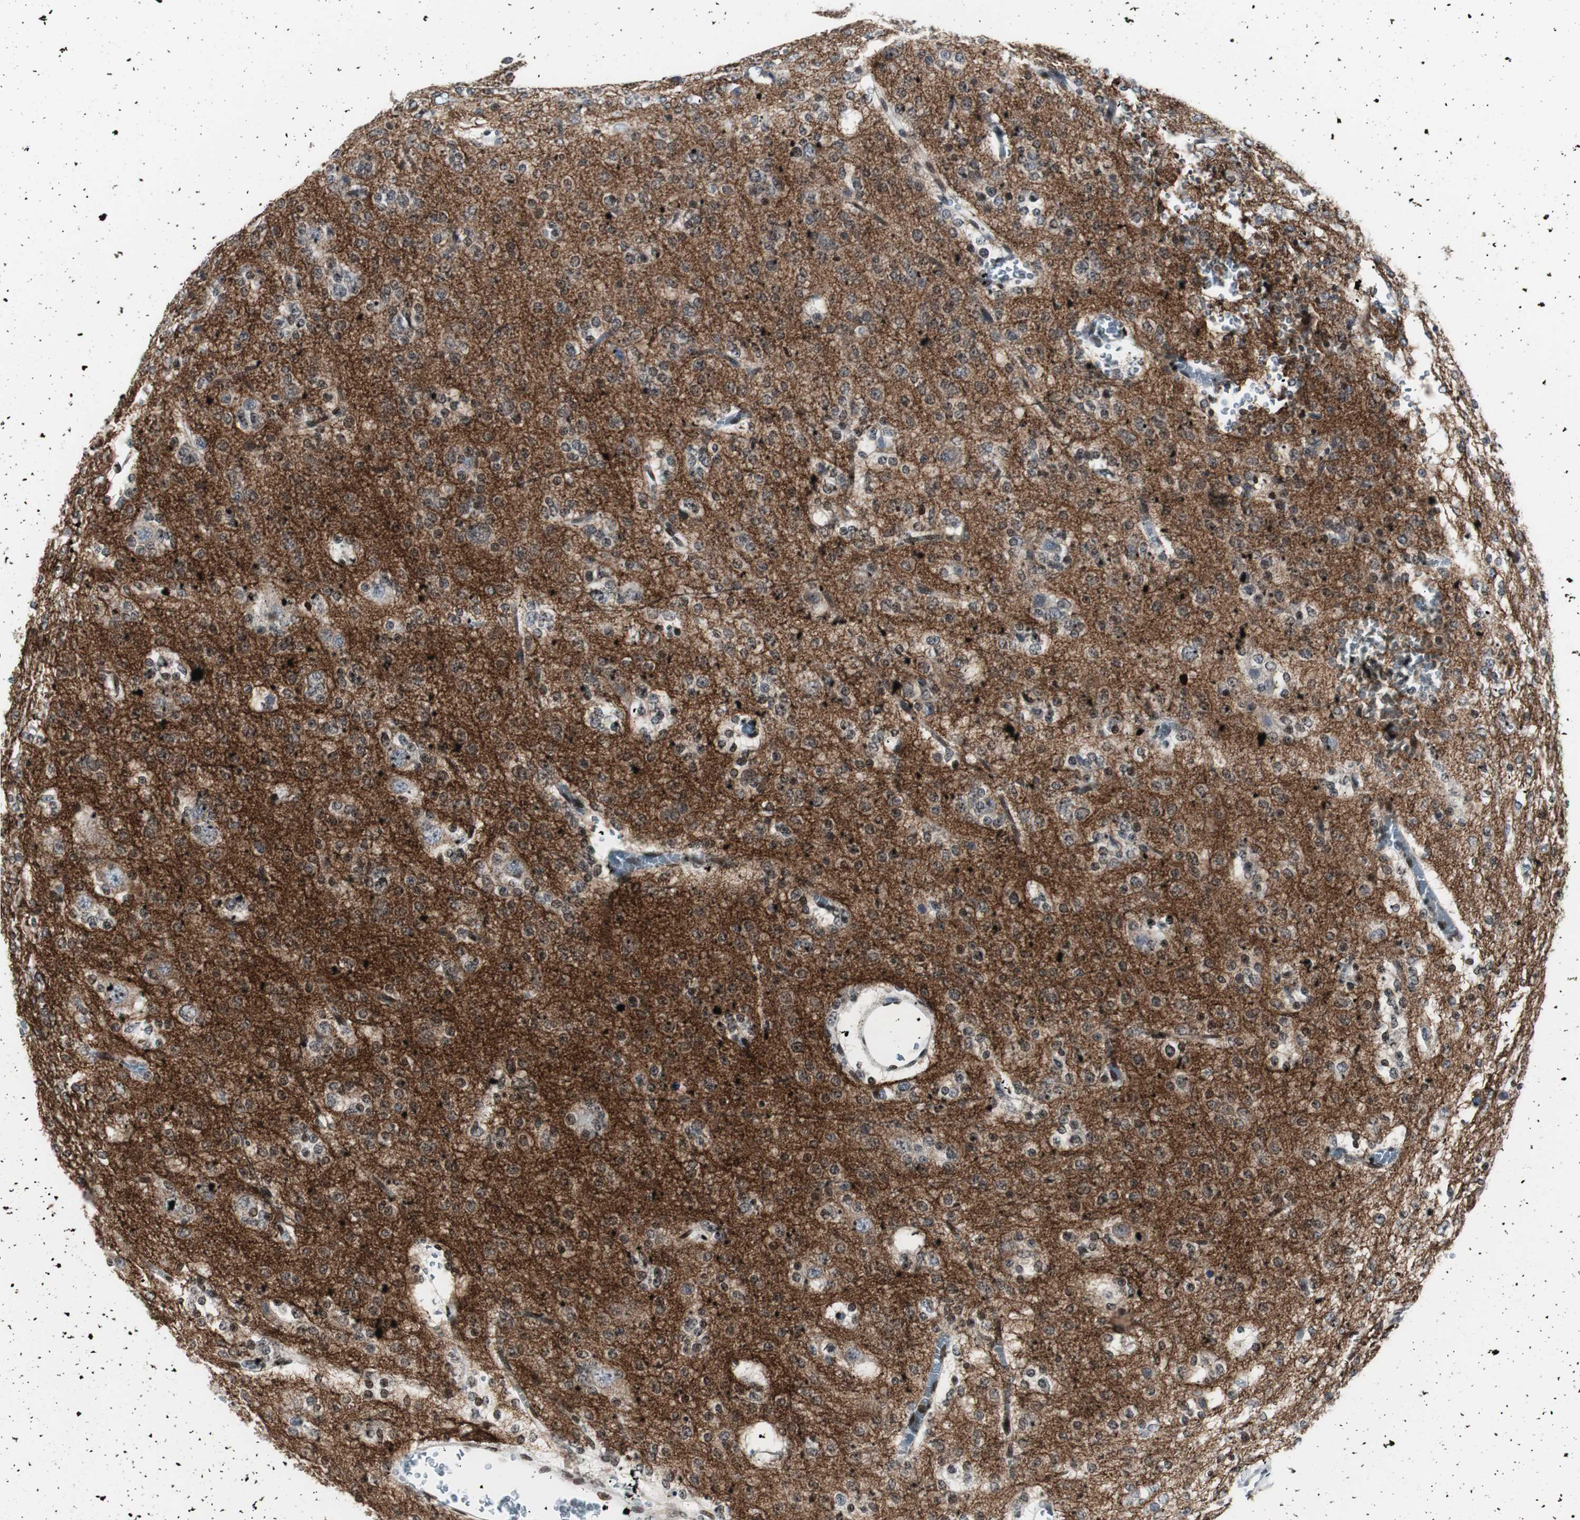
{"staining": {"intensity": "weak", "quantity": "25%-75%", "location": "cytoplasmic/membranous"}, "tissue": "glioma", "cell_type": "Tumor cells", "image_type": "cancer", "snomed": [{"axis": "morphology", "description": "Glioma, malignant, Low grade"}, {"axis": "topography", "description": "Brain"}], "caption": "Immunohistochemical staining of human low-grade glioma (malignant) reveals low levels of weak cytoplasmic/membranous positivity in about 25%-75% of tumor cells.", "gene": "GAP43", "patient": {"sex": "male", "age": 38}}